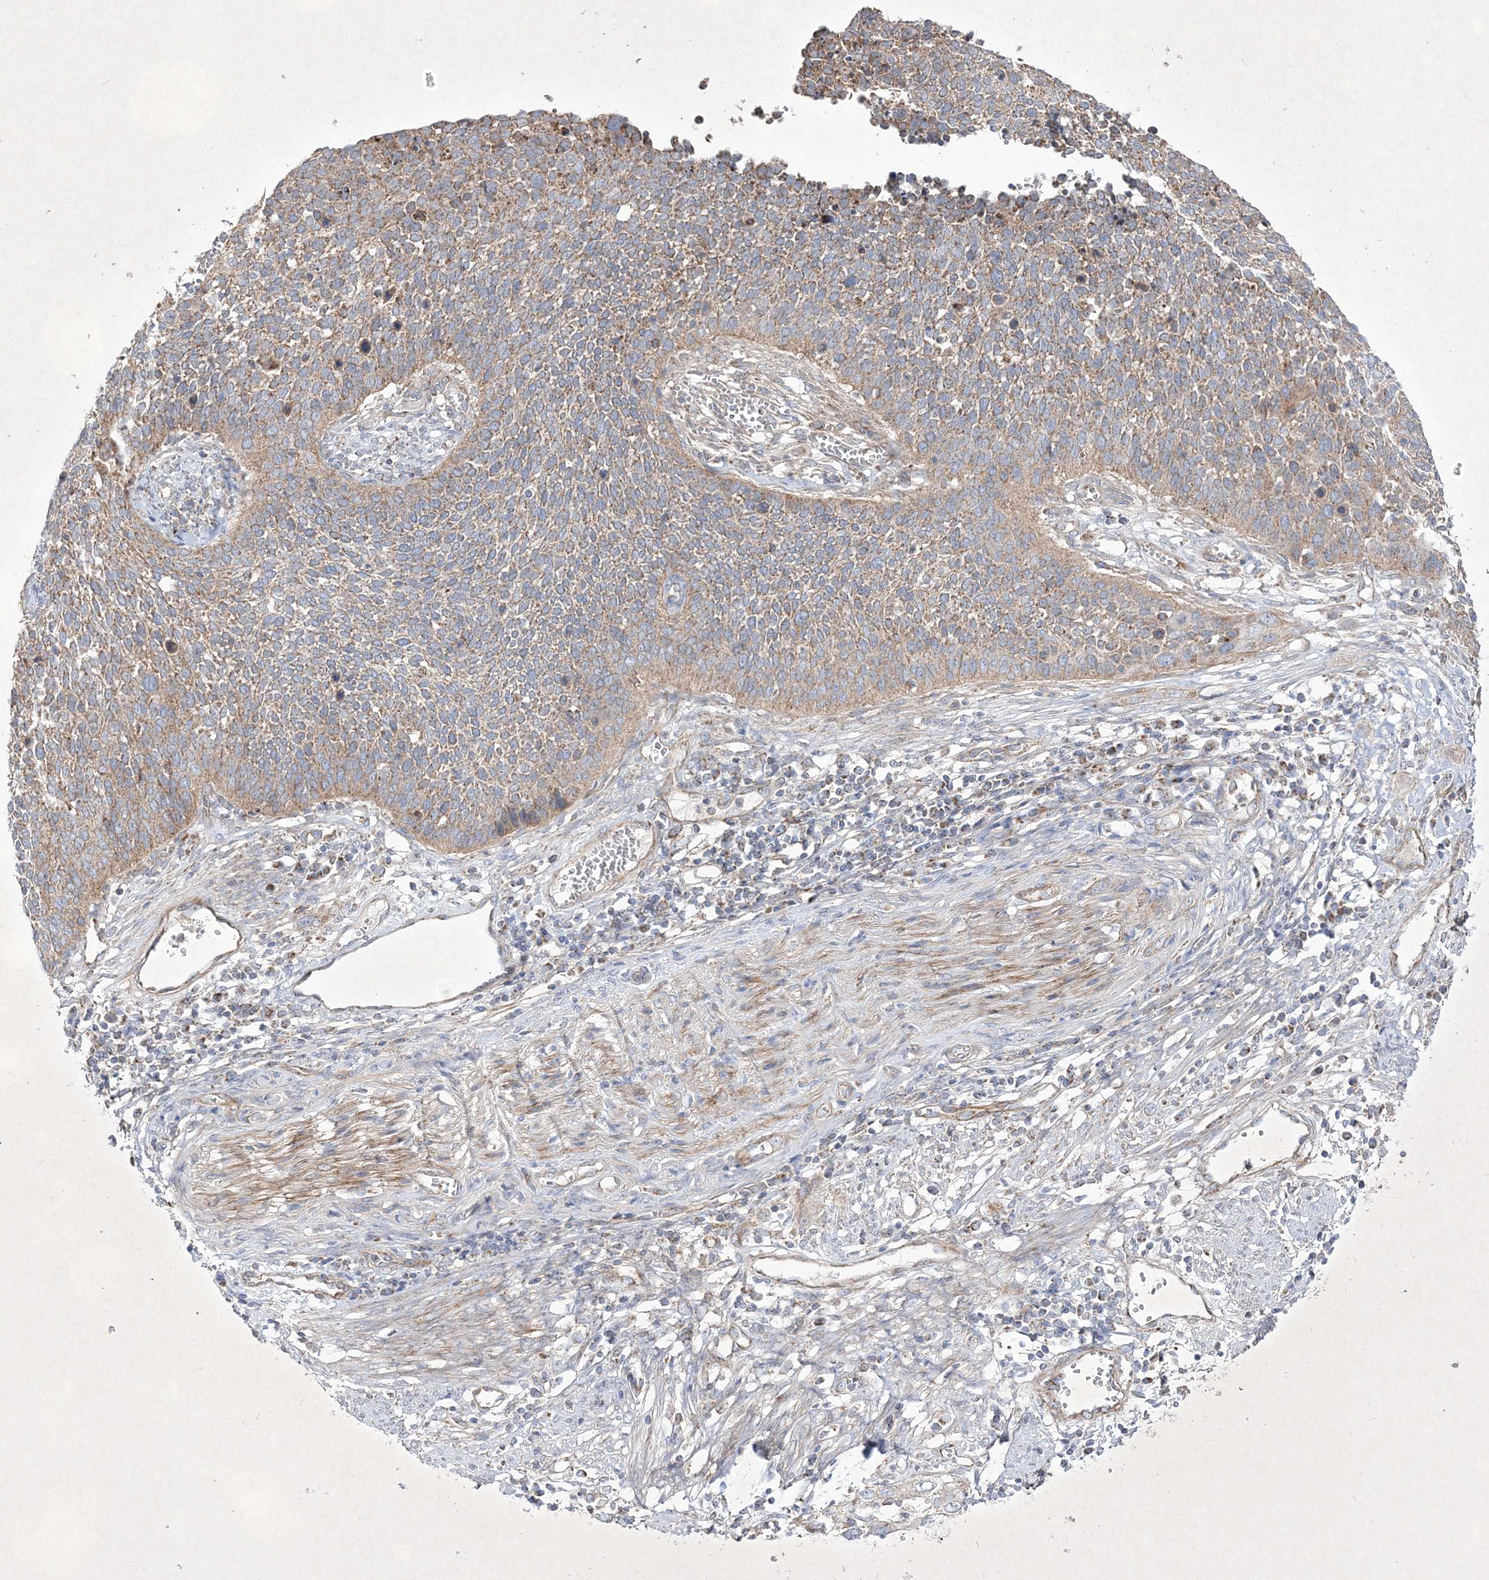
{"staining": {"intensity": "weak", "quantity": ">75%", "location": "cytoplasmic/membranous"}, "tissue": "cervical cancer", "cell_type": "Tumor cells", "image_type": "cancer", "snomed": [{"axis": "morphology", "description": "Squamous cell carcinoma, NOS"}, {"axis": "topography", "description": "Cervix"}], "caption": "This is a histology image of immunohistochemistry staining of cervical squamous cell carcinoma, which shows weak expression in the cytoplasmic/membranous of tumor cells.", "gene": "RICTOR", "patient": {"sex": "female", "age": 34}}